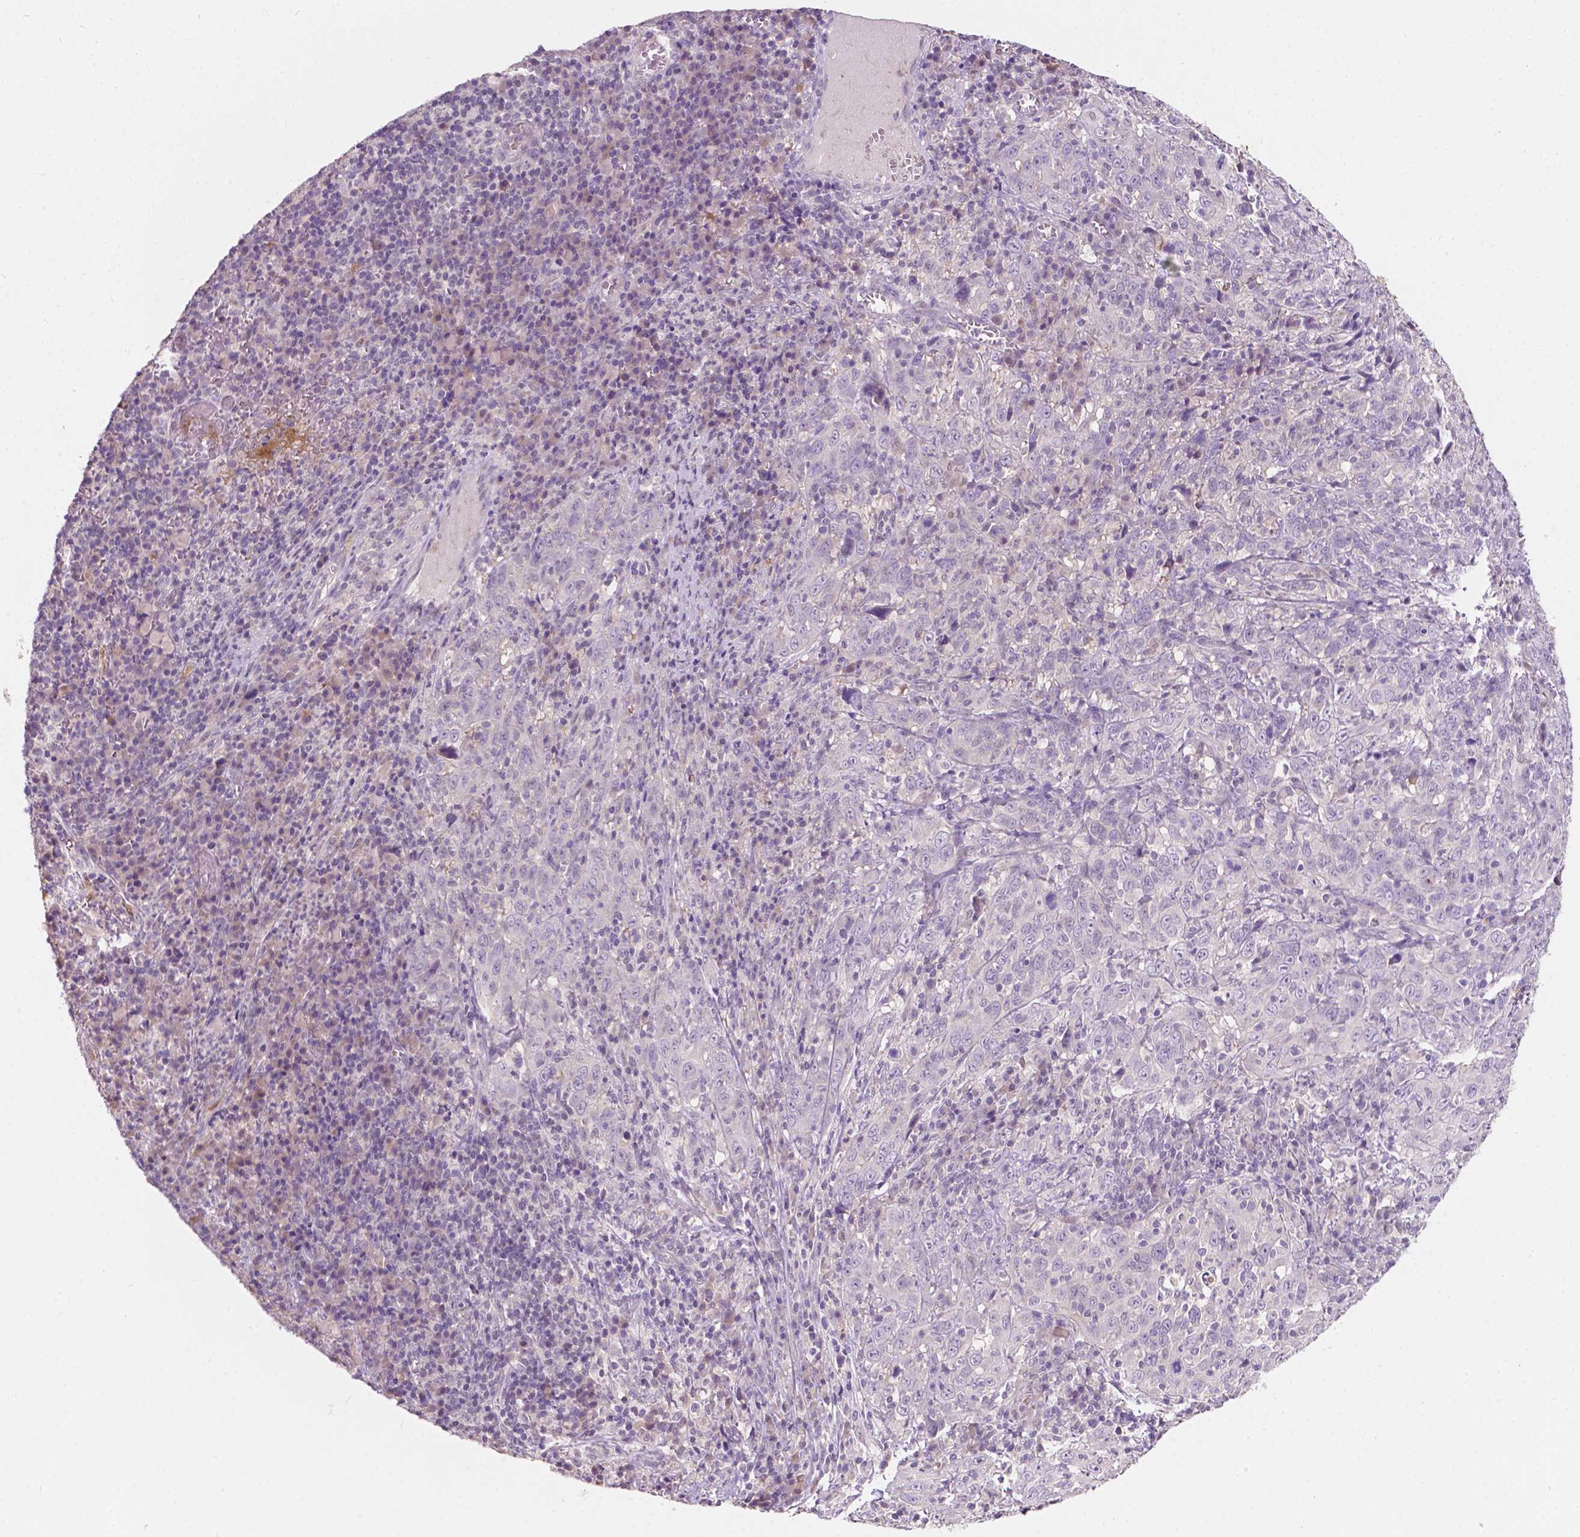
{"staining": {"intensity": "negative", "quantity": "none", "location": "none"}, "tissue": "cervical cancer", "cell_type": "Tumor cells", "image_type": "cancer", "snomed": [{"axis": "morphology", "description": "Squamous cell carcinoma, NOS"}, {"axis": "topography", "description": "Cervix"}], "caption": "Protein analysis of cervical squamous cell carcinoma demonstrates no significant staining in tumor cells. (Immunohistochemistry (ihc), brightfield microscopy, high magnification).", "gene": "TM6SF2", "patient": {"sex": "female", "age": 46}}